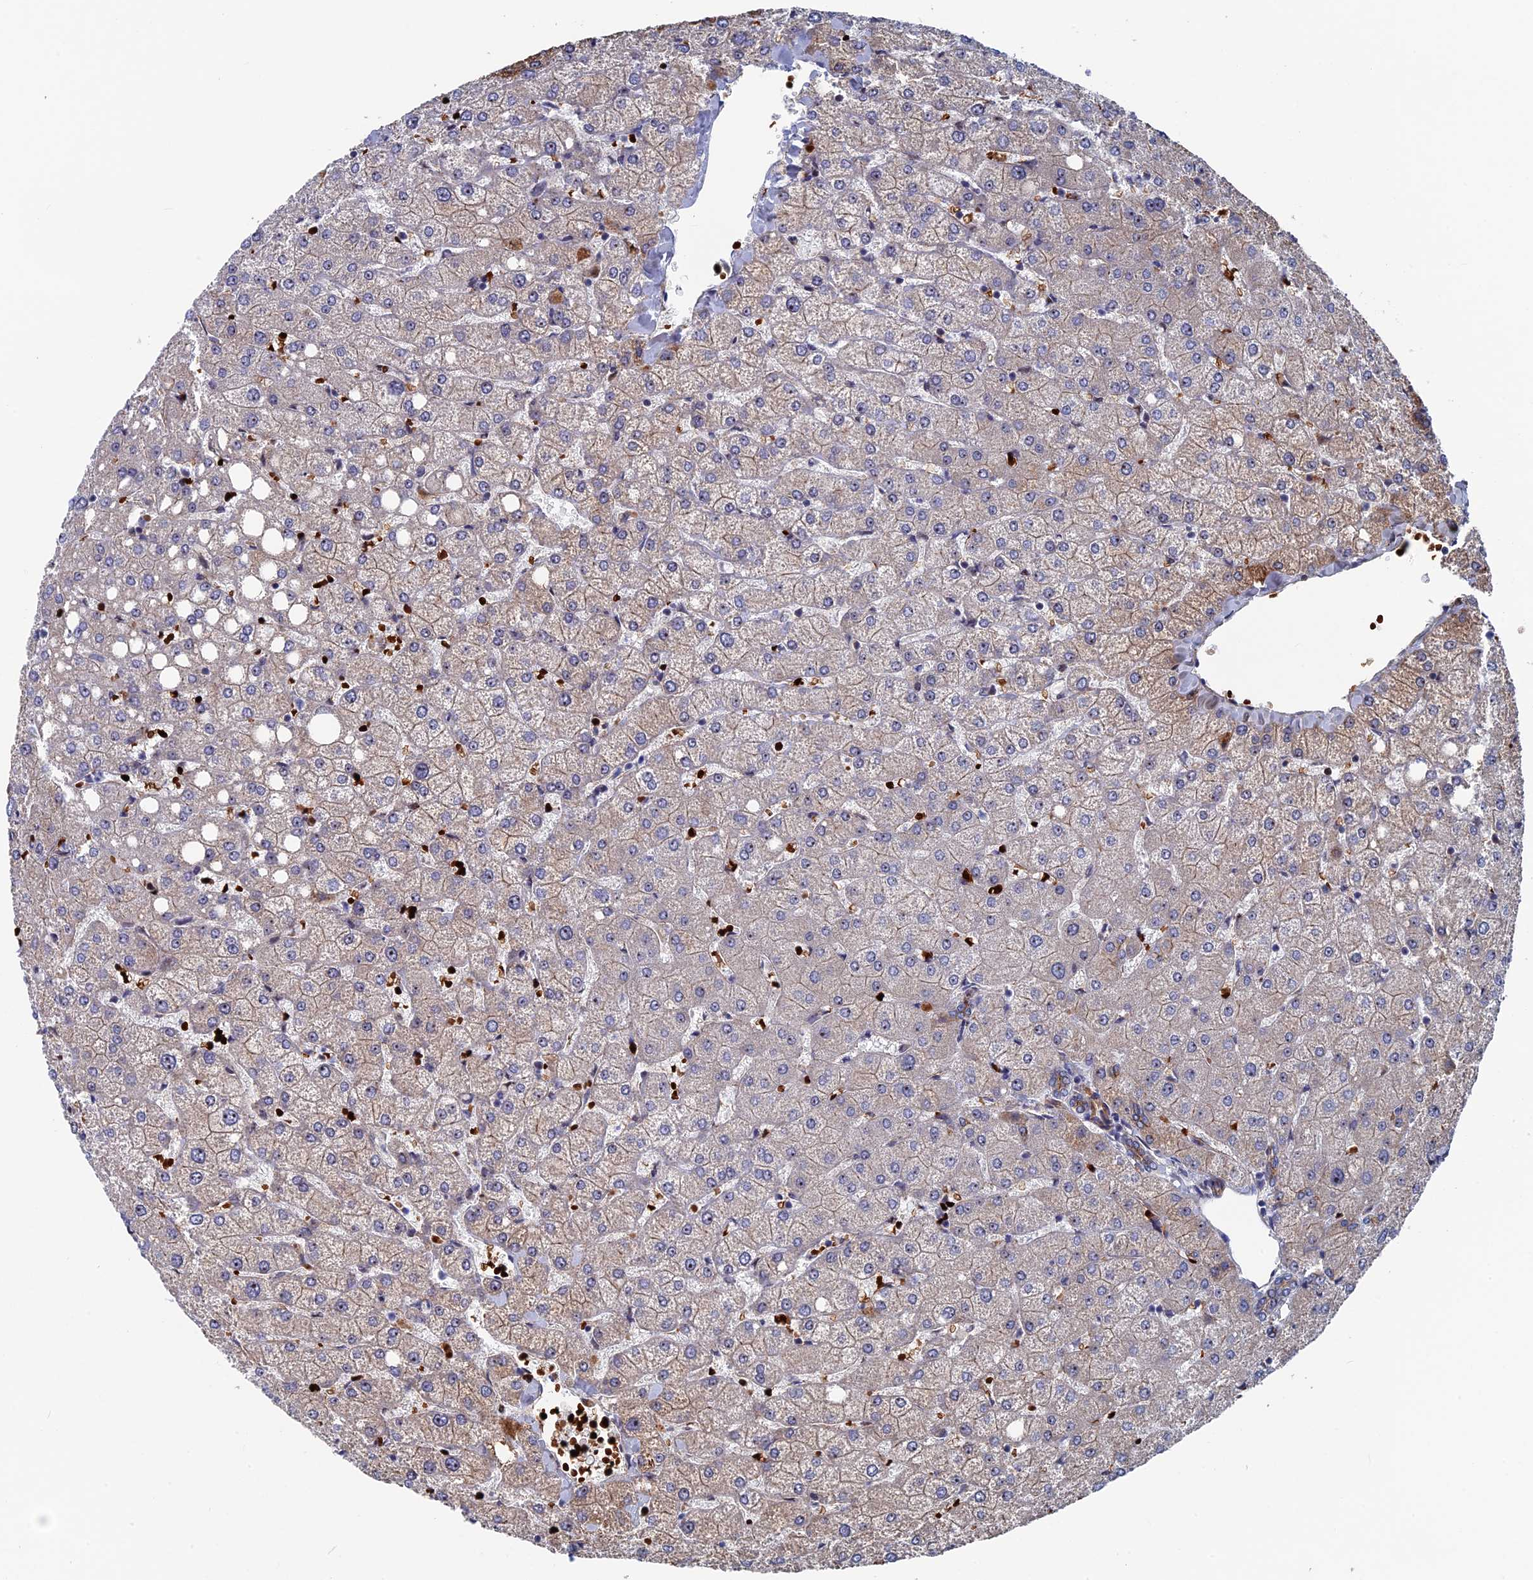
{"staining": {"intensity": "weak", "quantity": "25%-75%", "location": "cytoplasmic/membranous"}, "tissue": "liver", "cell_type": "Cholangiocytes", "image_type": "normal", "snomed": [{"axis": "morphology", "description": "Normal tissue, NOS"}, {"axis": "topography", "description": "Liver"}], "caption": "DAB (3,3'-diaminobenzidine) immunohistochemical staining of unremarkable human liver reveals weak cytoplasmic/membranous protein positivity in approximately 25%-75% of cholangiocytes. (DAB (3,3'-diaminobenzidine) IHC, brown staining for protein, blue staining for nuclei).", "gene": "EXOSC9", "patient": {"sex": "female", "age": 54}}